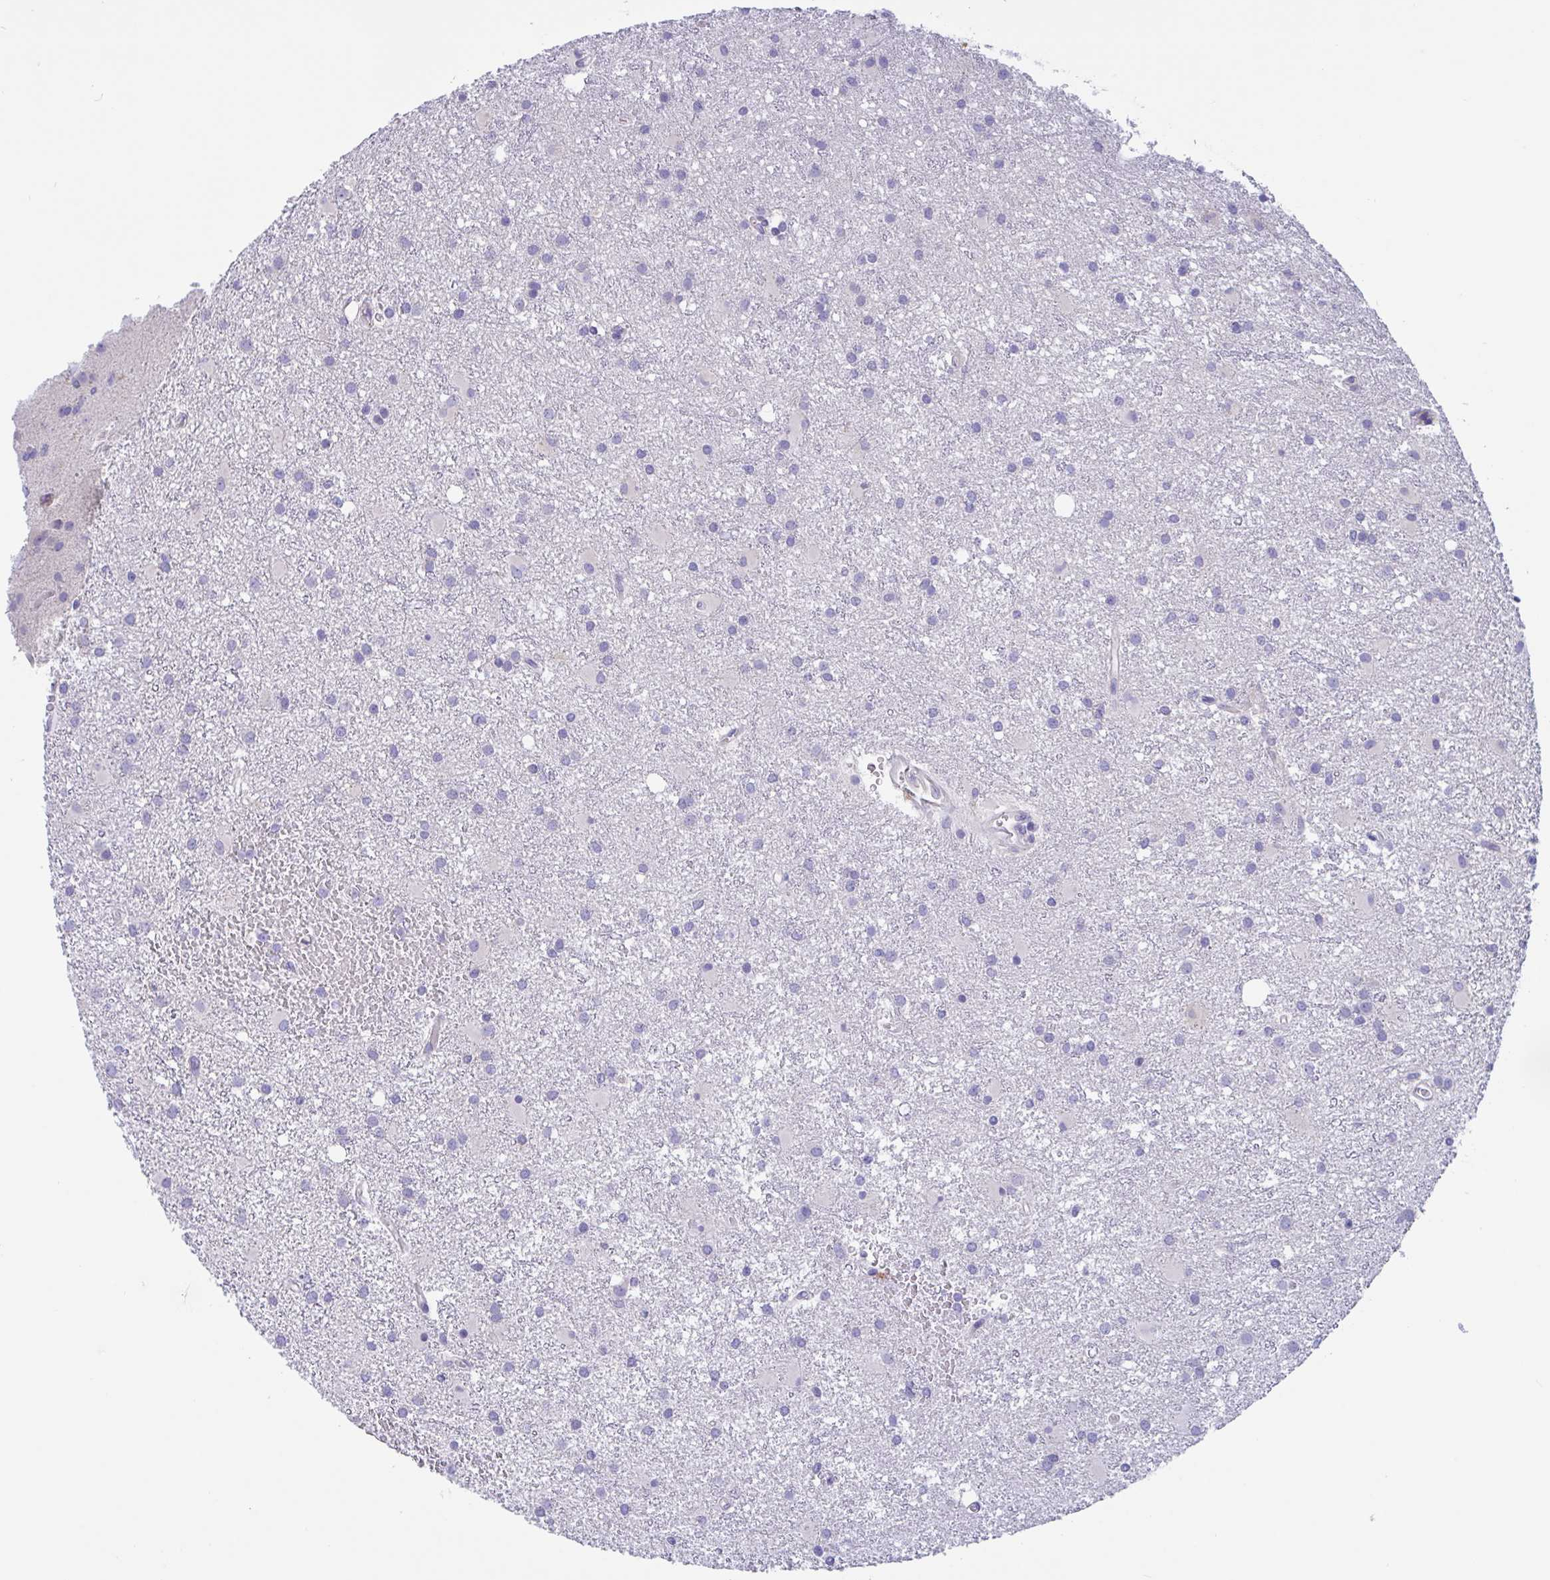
{"staining": {"intensity": "negative", "quantity": "none", "location": "none"}, "tissue": "glioma", "cell_type": "Tumor cells", "image_type": "cancer", "snomed": [{"axis": "morphology", "description": "Glioma, malignant, High grade"}, {"axis": "topography", "description": "Brain"}], "caption": "Human malignant high-grade glioma stained for a protein using IHC displays no expression in tumor cells.", "gene": "OXLD1", "patient": {"sex": "male", "age": 55}}